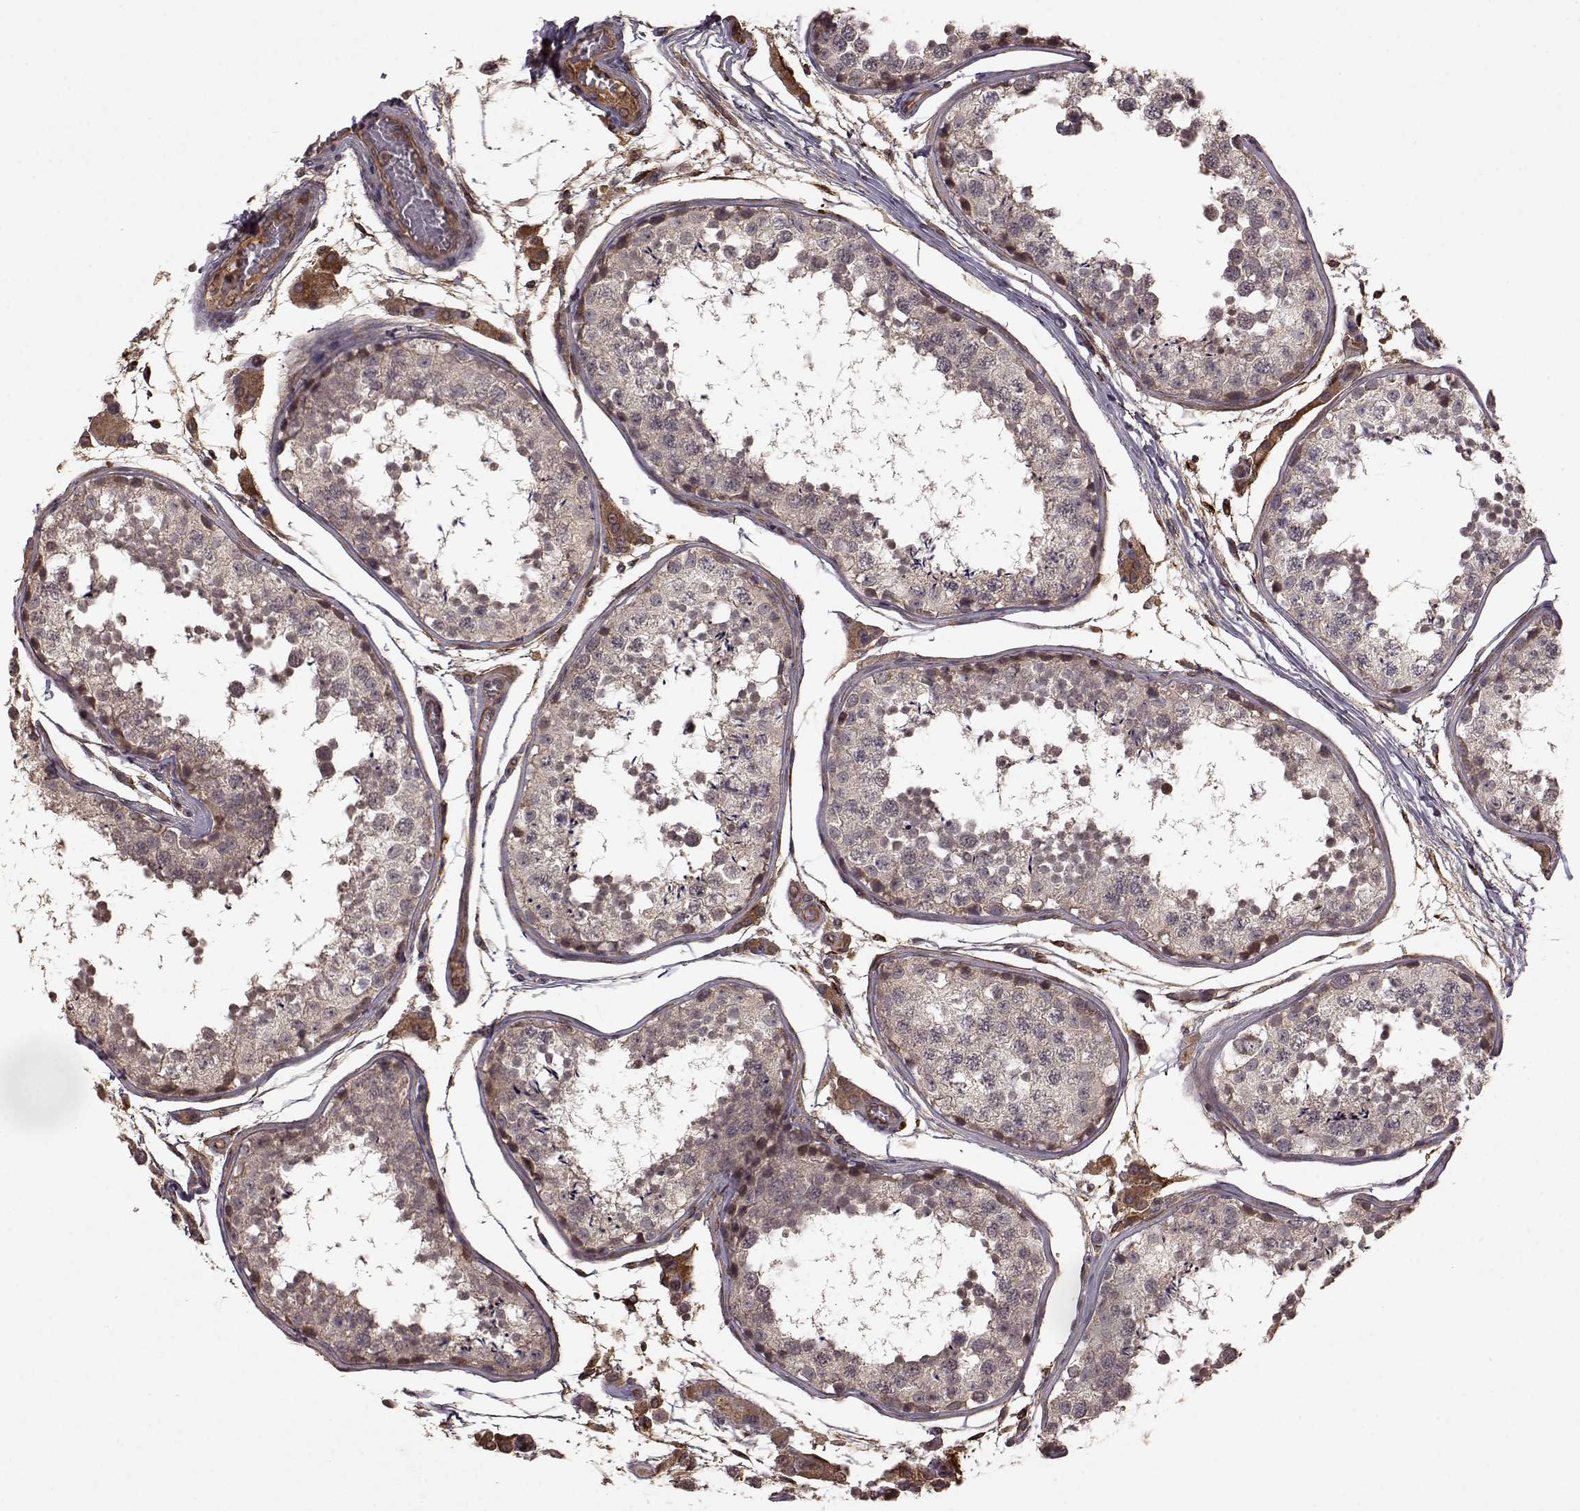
{"staining": {"intensity": "moderate", "quantity": "<25%", "location": "cytoplasmic/membranous"}, "tissue": "testis", "cell_type": "Cells in seminiferous ducts", "image_type": "normal", "snomed": [{"axis": "morphology", "description": "Normal tissue, NOS"}, {"axis": "topography", "description": "Testis"}], "caption": "Protein staining by IHC demonstrates moderate cytoplasmic/membranous positivity in about <25% of cells in seminiferous ducts in normal testis.", "gene": "FSTL1", "patient": {"sex": "male", "age": 29}}